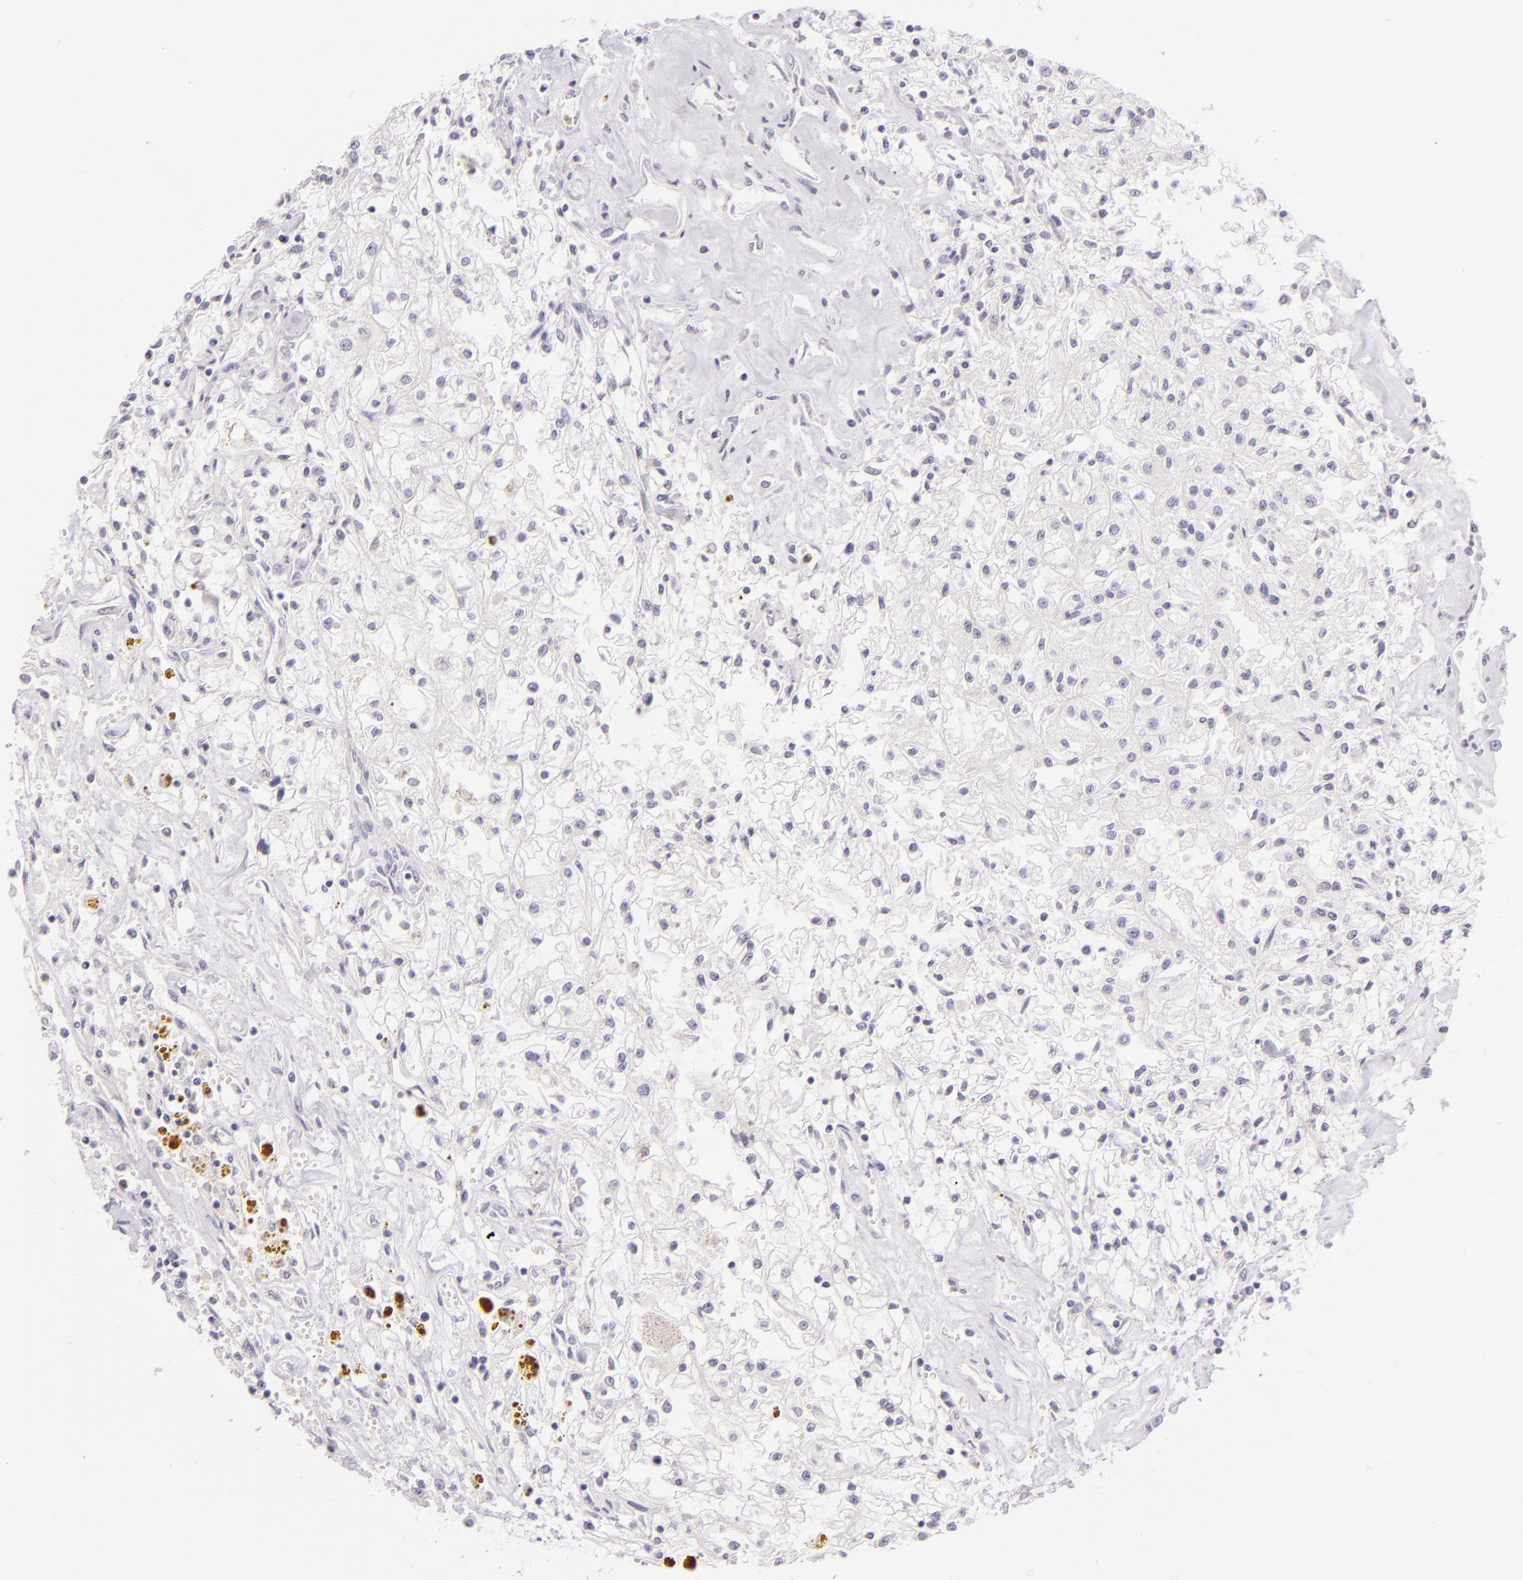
{"staining": {"intensity": "negative", "quantity": "none", "location": "none"}, "tissue": "renal cancer", "cell_type": "Tumor cells", "image_type": "cancer", "snomed": [{"axis": "morphology", "description": "Adenocarcinoma, NOS"}, {"axis": "topography", "description": "Kidney"}], "caption": "DAB (3,3'-diaminobenzidine) immunohistochemical staining of human renal cancer (adenocarcinoma) reveals no significant expression in tumor cells.", "gene": "CBS", "patient": {"sex": "male", "age": 78}}